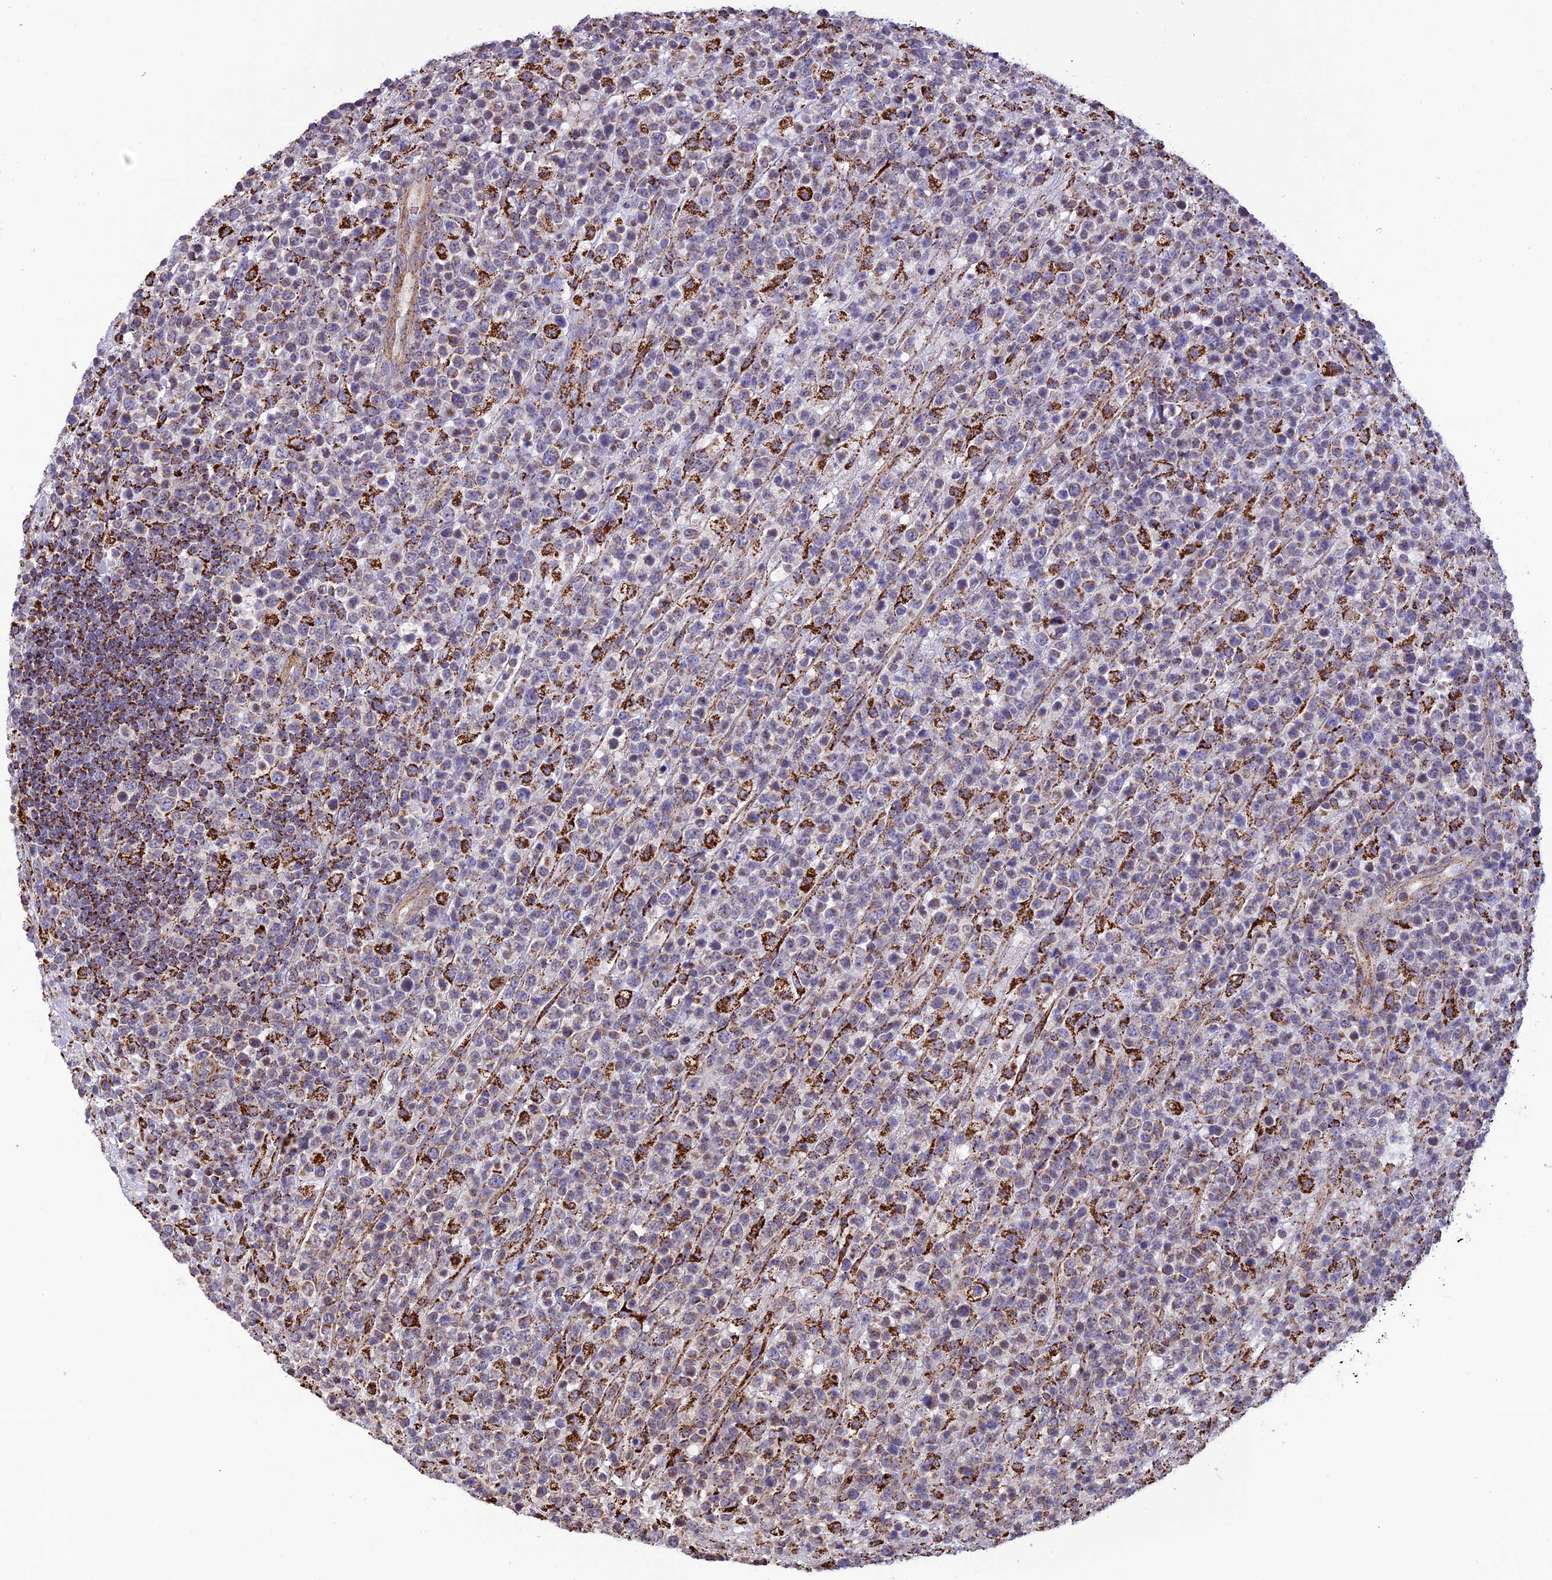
{"staining": {"intensity": "strong", "quantity": "<25%", "location": "cytoplasmic/membranous"}, "tissue": "lymphoma", "cell_type": "Tumor cells", "image_type": "cancer", "snomed": [{"axis": "morphology", "description": "Malignant lymphoma, non-Hodgkin's type, High grade"}, {"axis": "topography", "description": "Colon"}], "caption": "Tumor cells exhibit strong cytoplasmic/membranous positivity in approximately <25% of cells in lymphoma. Using DAB (3,3'-diaminobenzidine) (brown) and hematoxylin (blue) stains, captured at high magnification using brightfield microscopy.", "gene": "KCNG1", "patient": {"sex": "female", "age": 53}}